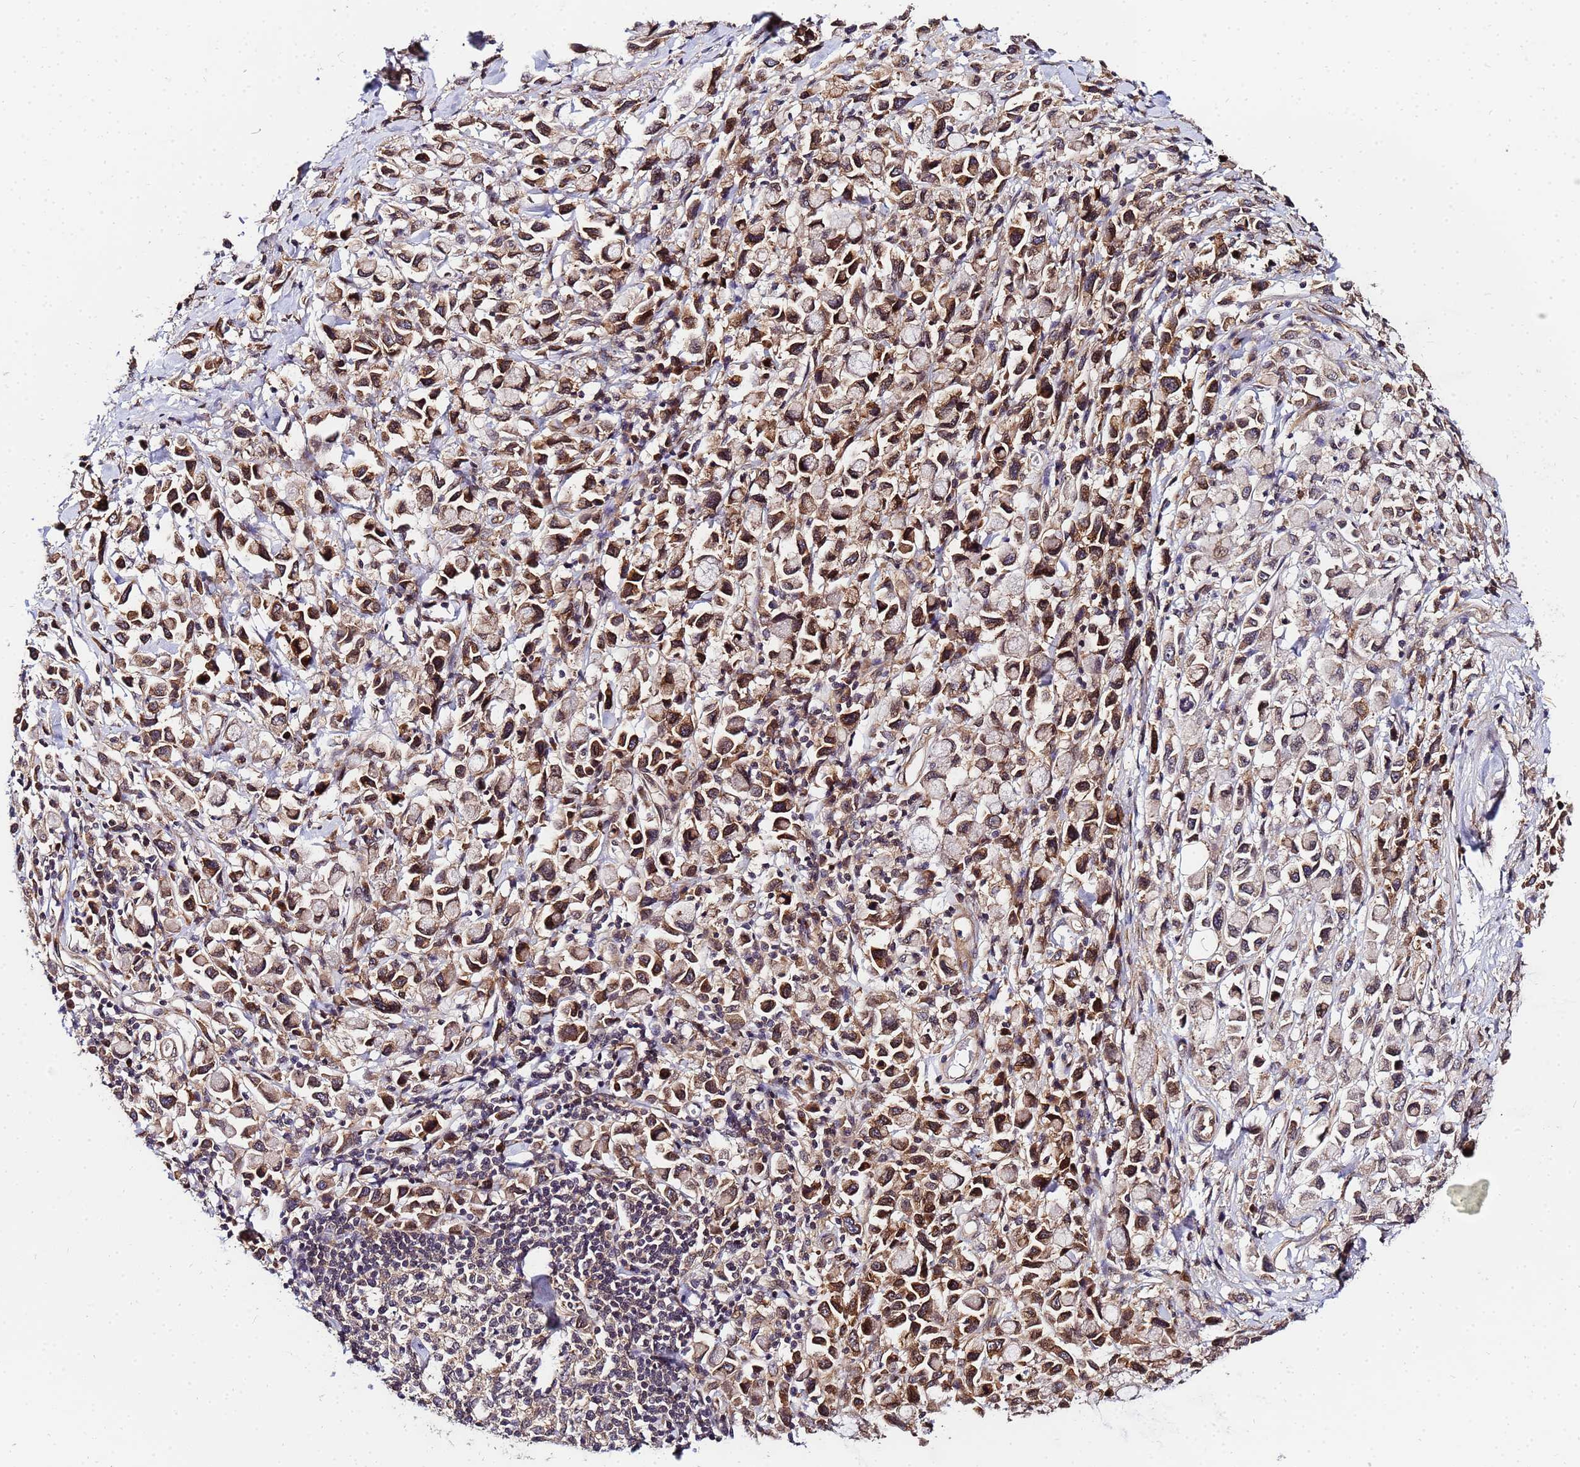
{"staining": {"intensity": "moderate", "quantity": ">75%", "location": "cytoplasmic/membranous,nuclear"}, "tissue": "stomach cancer", "cell_type": "Tumor cells", "image_type": "cancer", "snomed": [{"axis": "morphology", "description": "Adenocarcinoma, NOS"}, {"axis": "topography", "description": "Stomach"}], "caption": "High-power microscopy captured an immunohistochemistry histopathology image of stomach cancer (adenocarcinoma), revealing moderate cytoplasmic/membranous and nuclear positivity in about >75% of tumor cells.", "gene": "UNC93B1", "patient": {"sex": "female", "age": 81}}